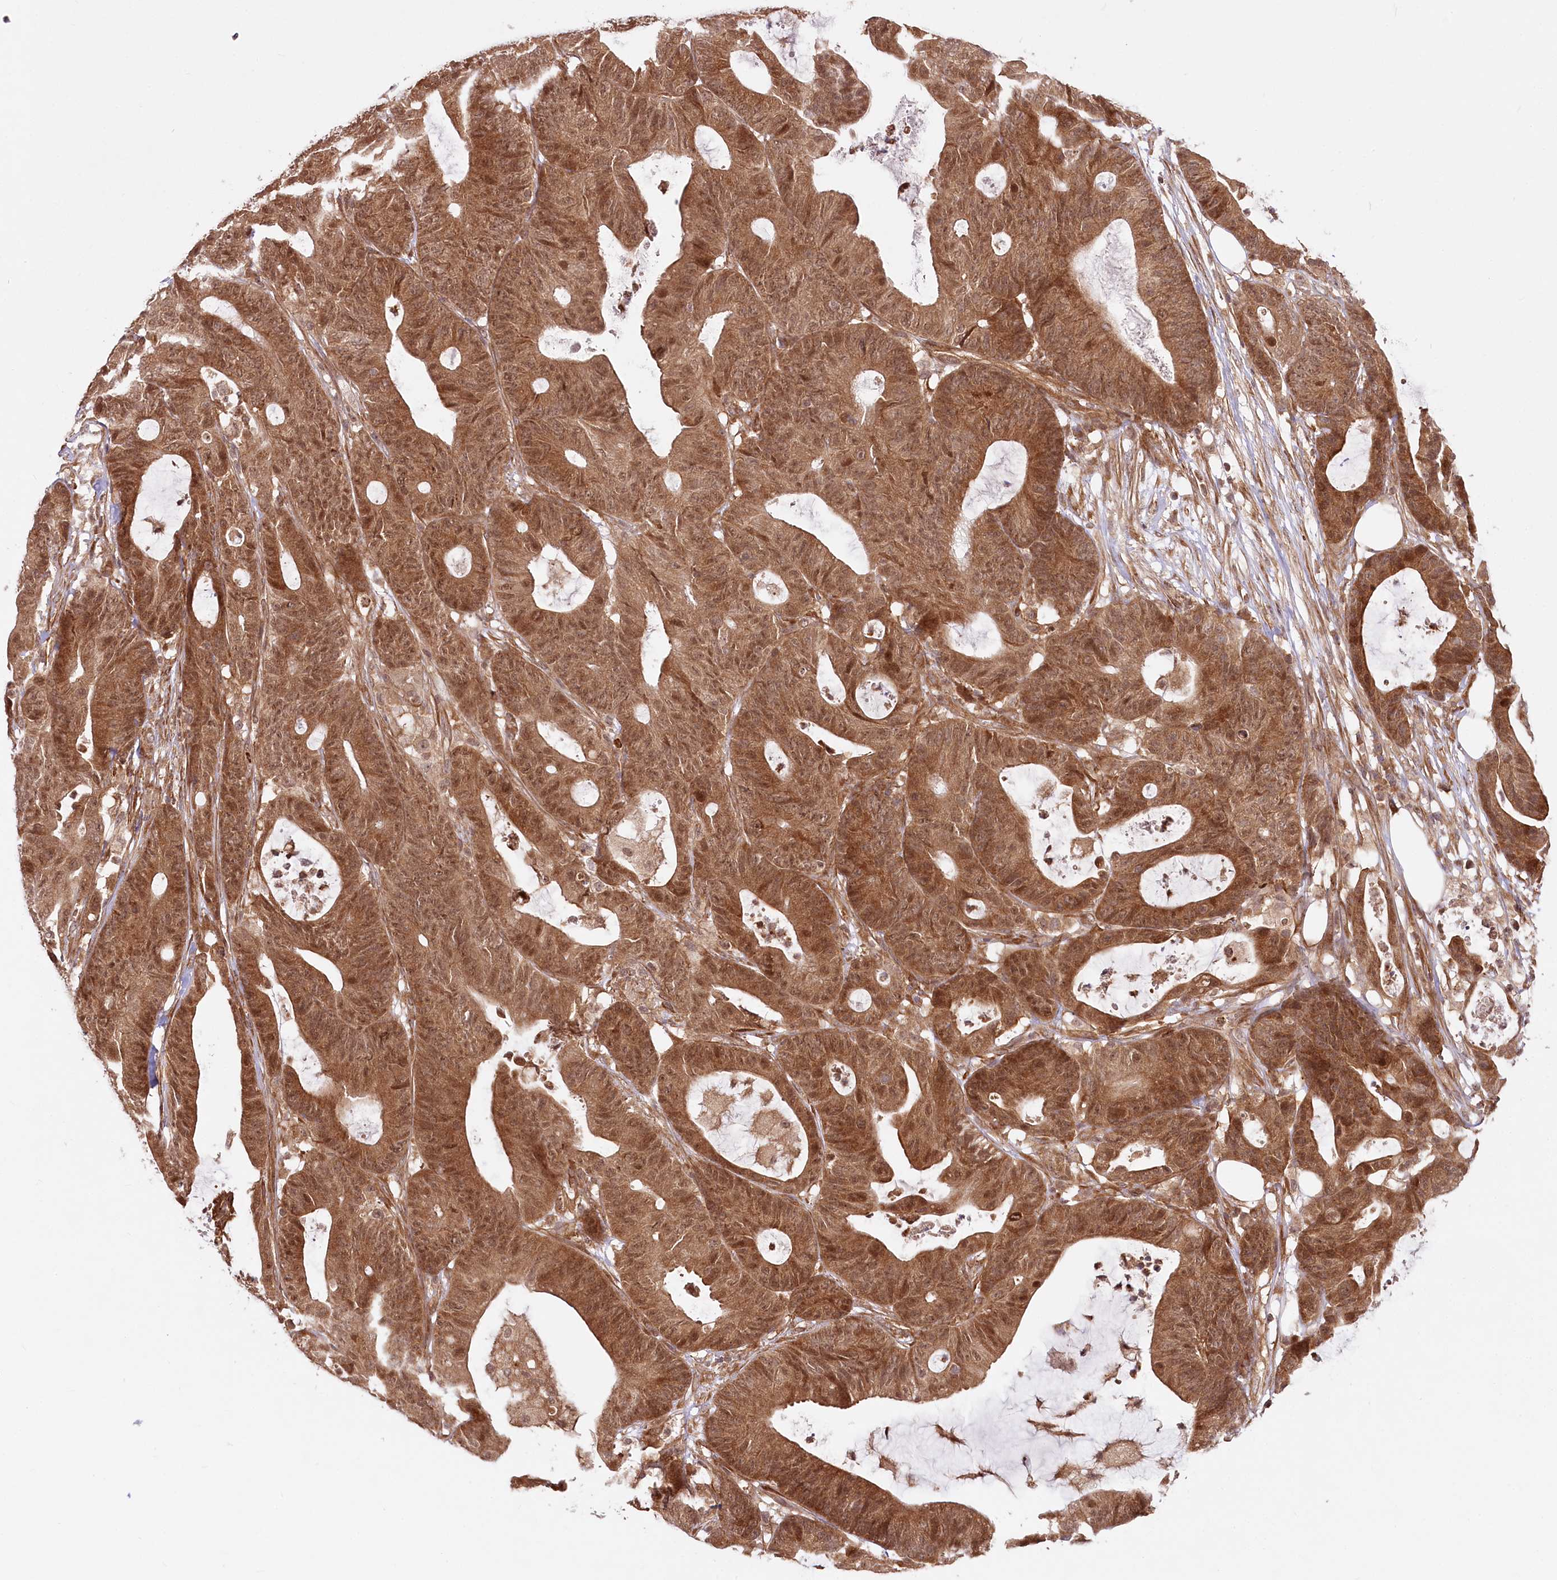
{"staining": {"intensity": "moderate", "quantity": ">75%", "location": "cytoplasmic/membranous,nuclear"}, "tissue": "colorectal cancer", "cell_type": "Tumor cells", "image_type": "cancer", "snomed": [{"axis": "morphology", "description": "Adenocarcinoma, NOS"}, {"axis": "topography", "description": "Colon"}], "caption": "The micrograph shows staining of colorectal adenocarcinoma, revealing moderate cytoplasmic/membranous and nuclear protein positivity (brown color) within tumor cells. (DAB (3,3'-diaminobenzidine) IHC, brown staining for protein, blue staining for nuclei).", "gene": "CEP70", "patient": {"sex": "female", "age": 84}}